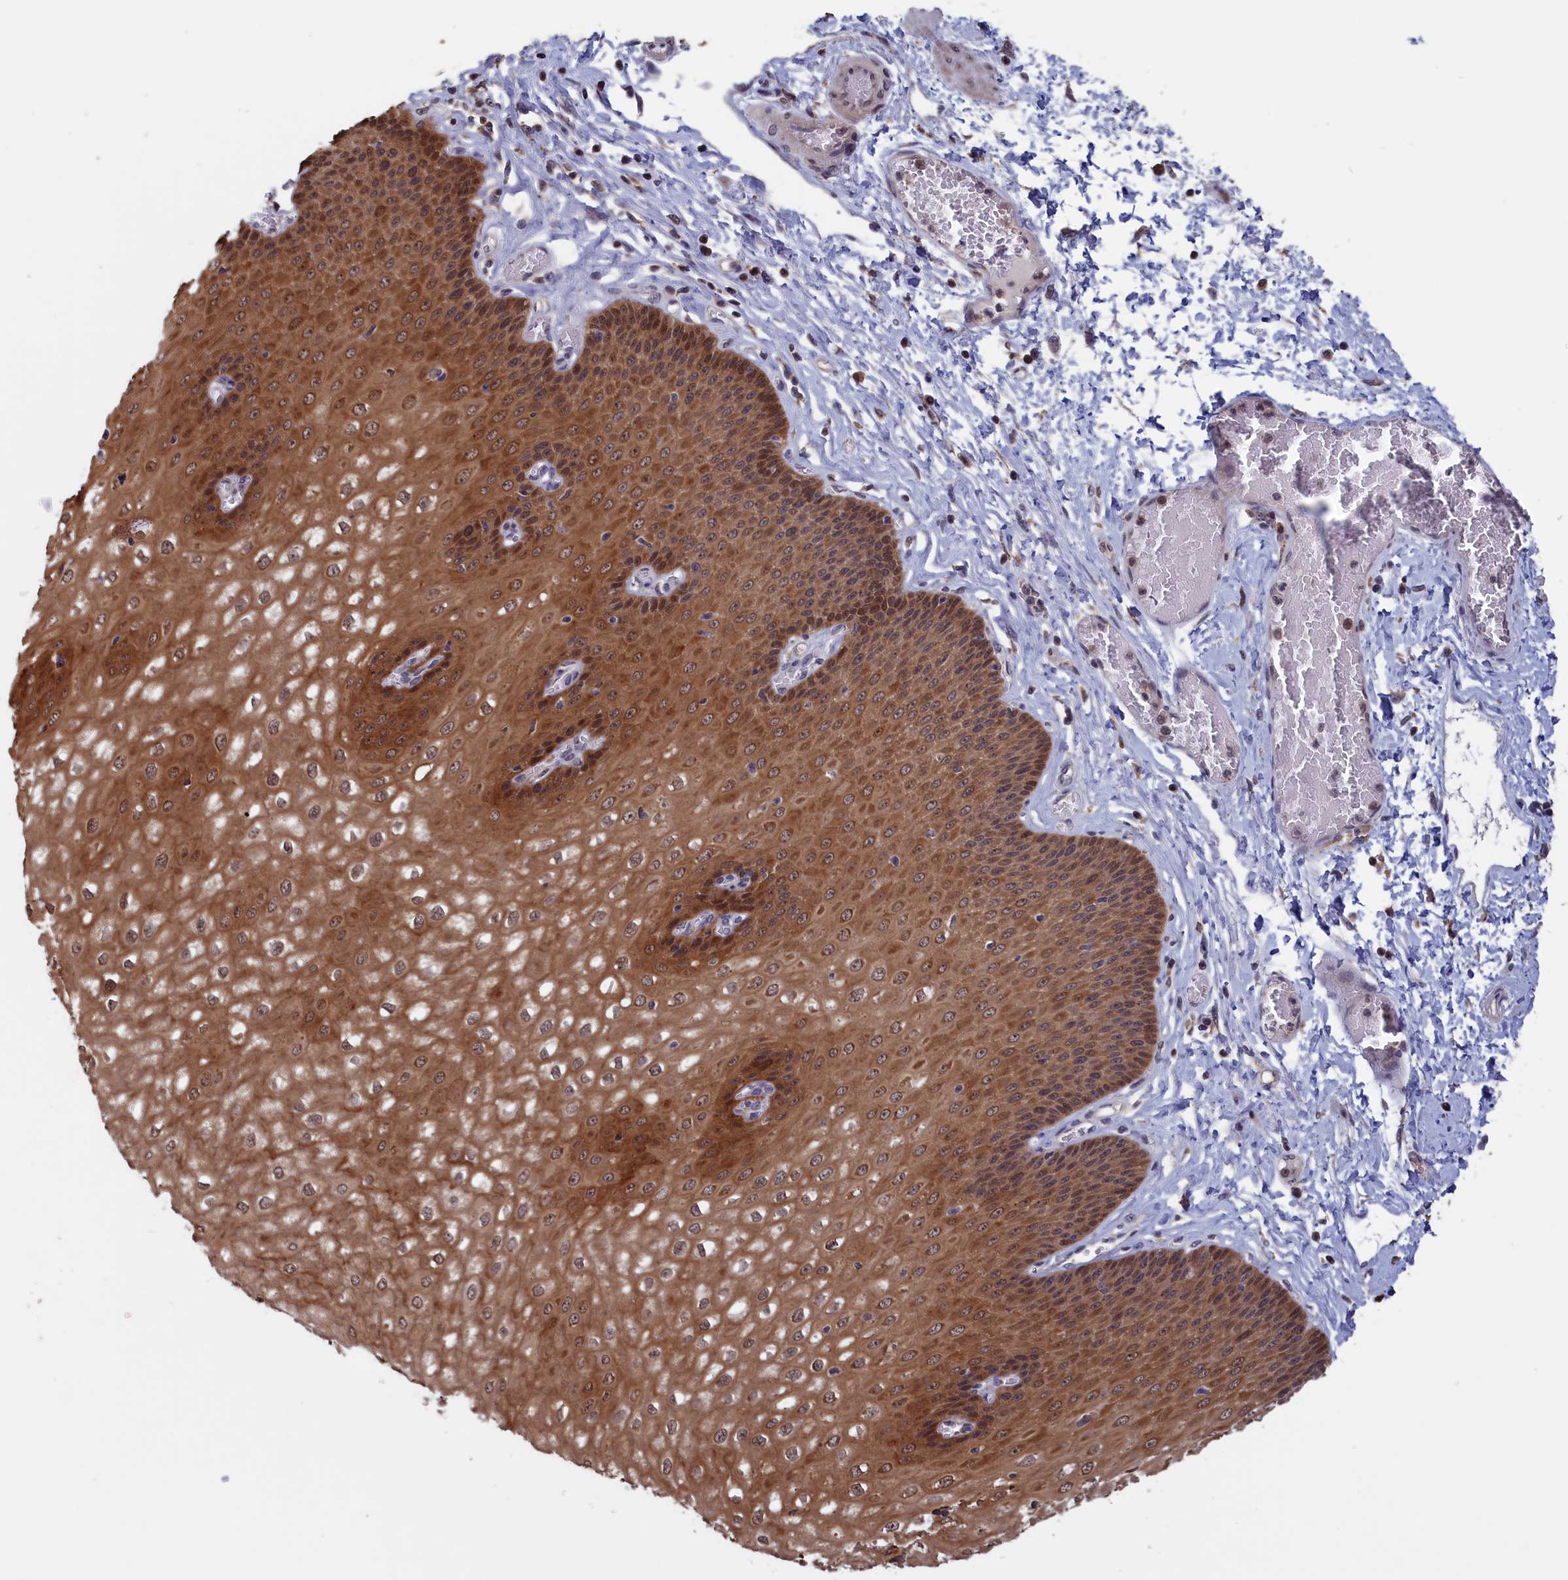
{"staining": {"intensity": "moderate", "quantity": ">75%", "location": "cytoplasmic/membranous,nuclear"}, "tissue": "esophagus", "cell_type": "Squamous epithelial cells", "image_type": "normal", "snomed": [{"axis": "morphology", "description": "Normal tissue, NOS"}, {"axis": "topography", "description": "Esophagus"}], "caption": "Immunohistochemistry micrograph of normal esophagus: human esophagus stained using immunohistochemistry (IHC) demonstrates medium levels of moderate protein expression localized specifically in the cytoplasmic/membranous,nuclear of squamous epithelial cells, appearing as a cytoplasmic/membranous,nuclear brown color.", "gene": "CACTIN", "patient": {"sex": "male", "age": 60}}